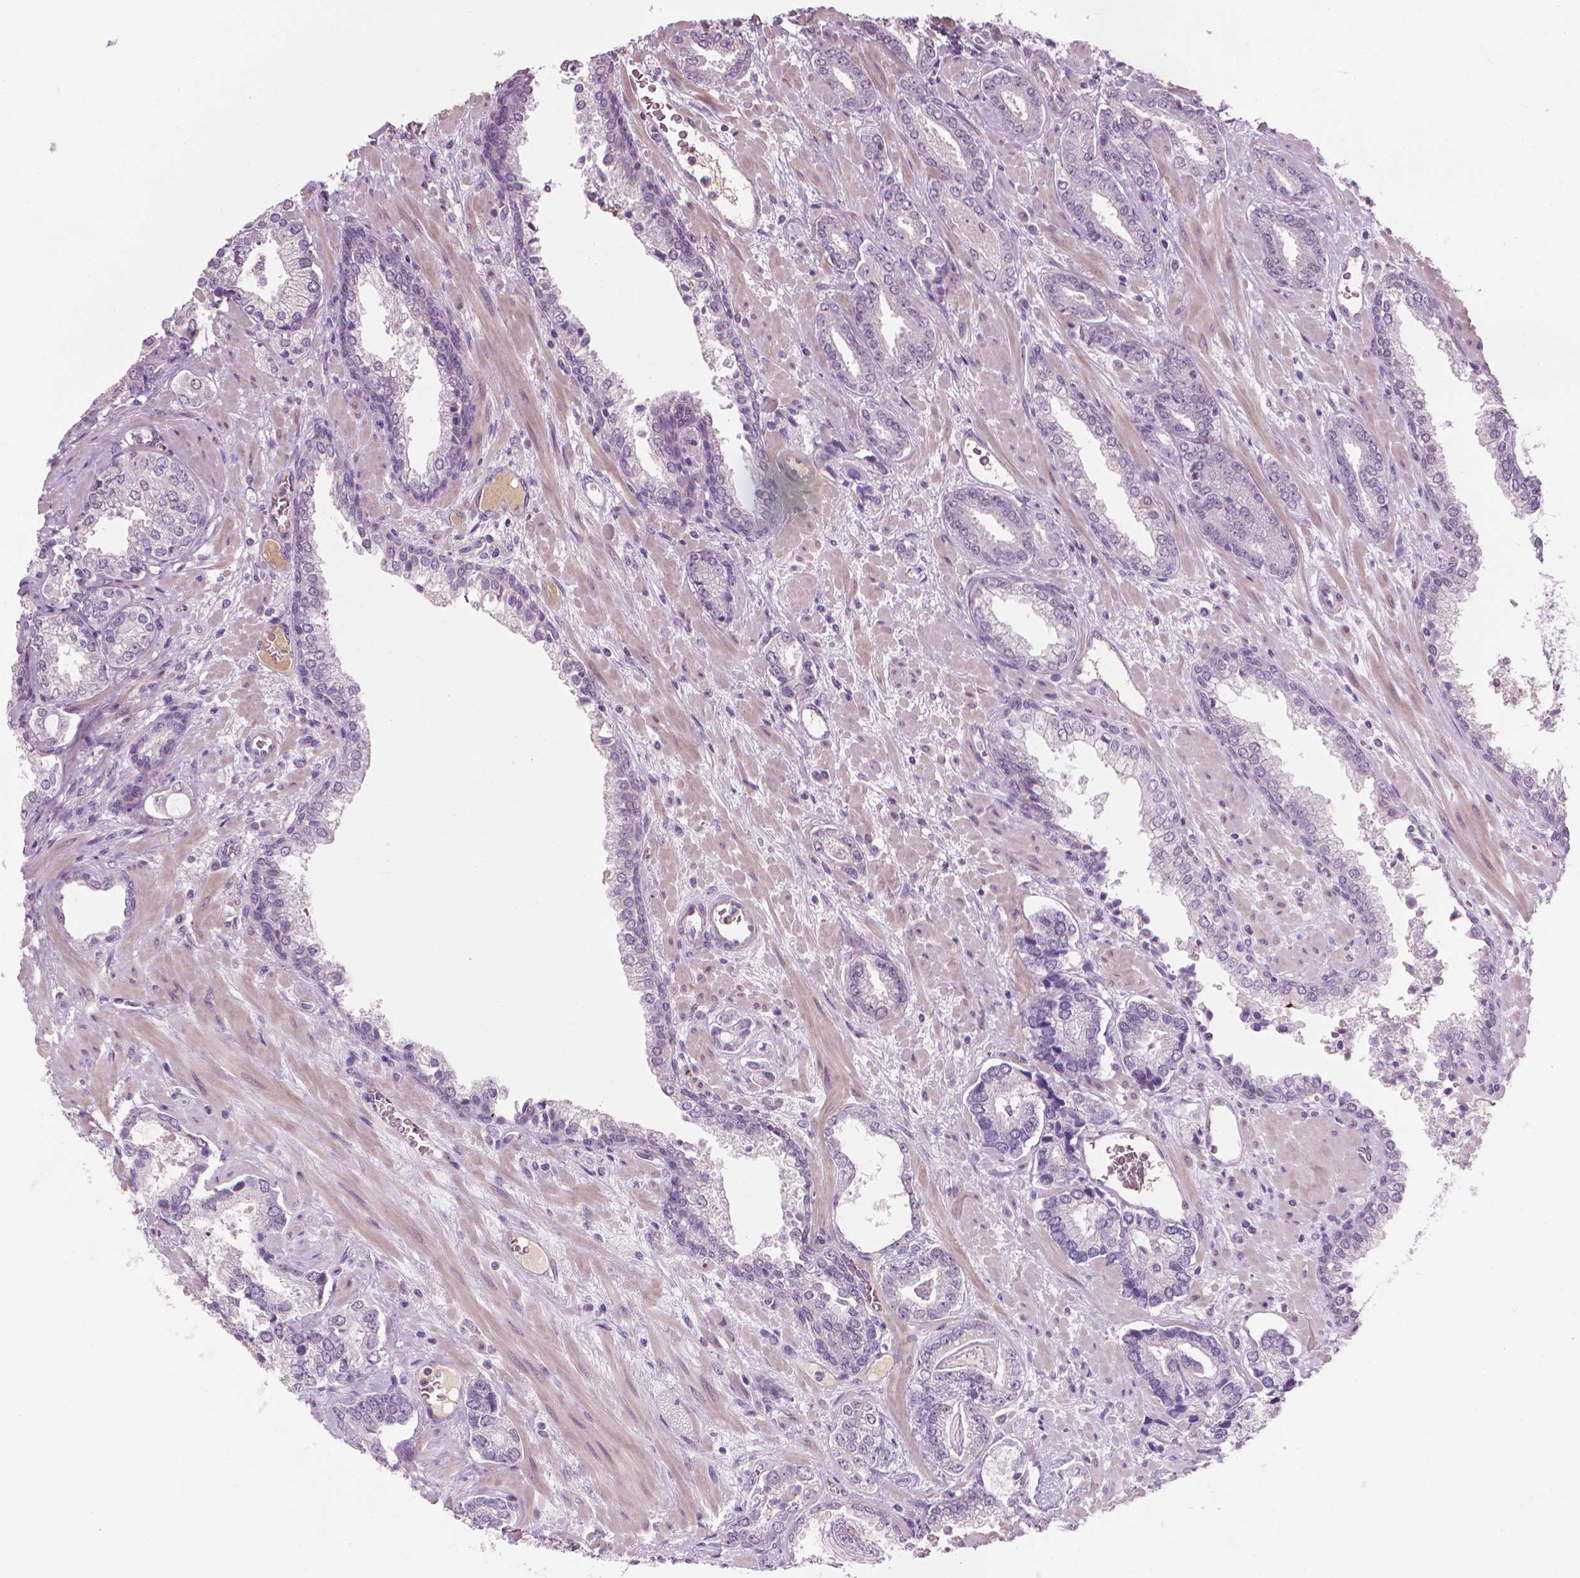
{"staining": {"intensity": "negative", "quantity": "none", "location": "none"}, "tissue": "prostate cancer", "cell_type": "Tumor cells", "image_type": "cancer", "snomed": [{"axis": "morphology", "description": "Adenocarcinoma, Low grade"}, {"axis": "topography", "description": "Prostate"}], "caption": "Immunohistochemistry photomicrograph of human prostate adenocarcinoma (low-grade) stained for a protein (brown), which exhibits no expression in tumor cells.", "gene": "SAXO2", "patient": {"sex": "male", "age": 61}}